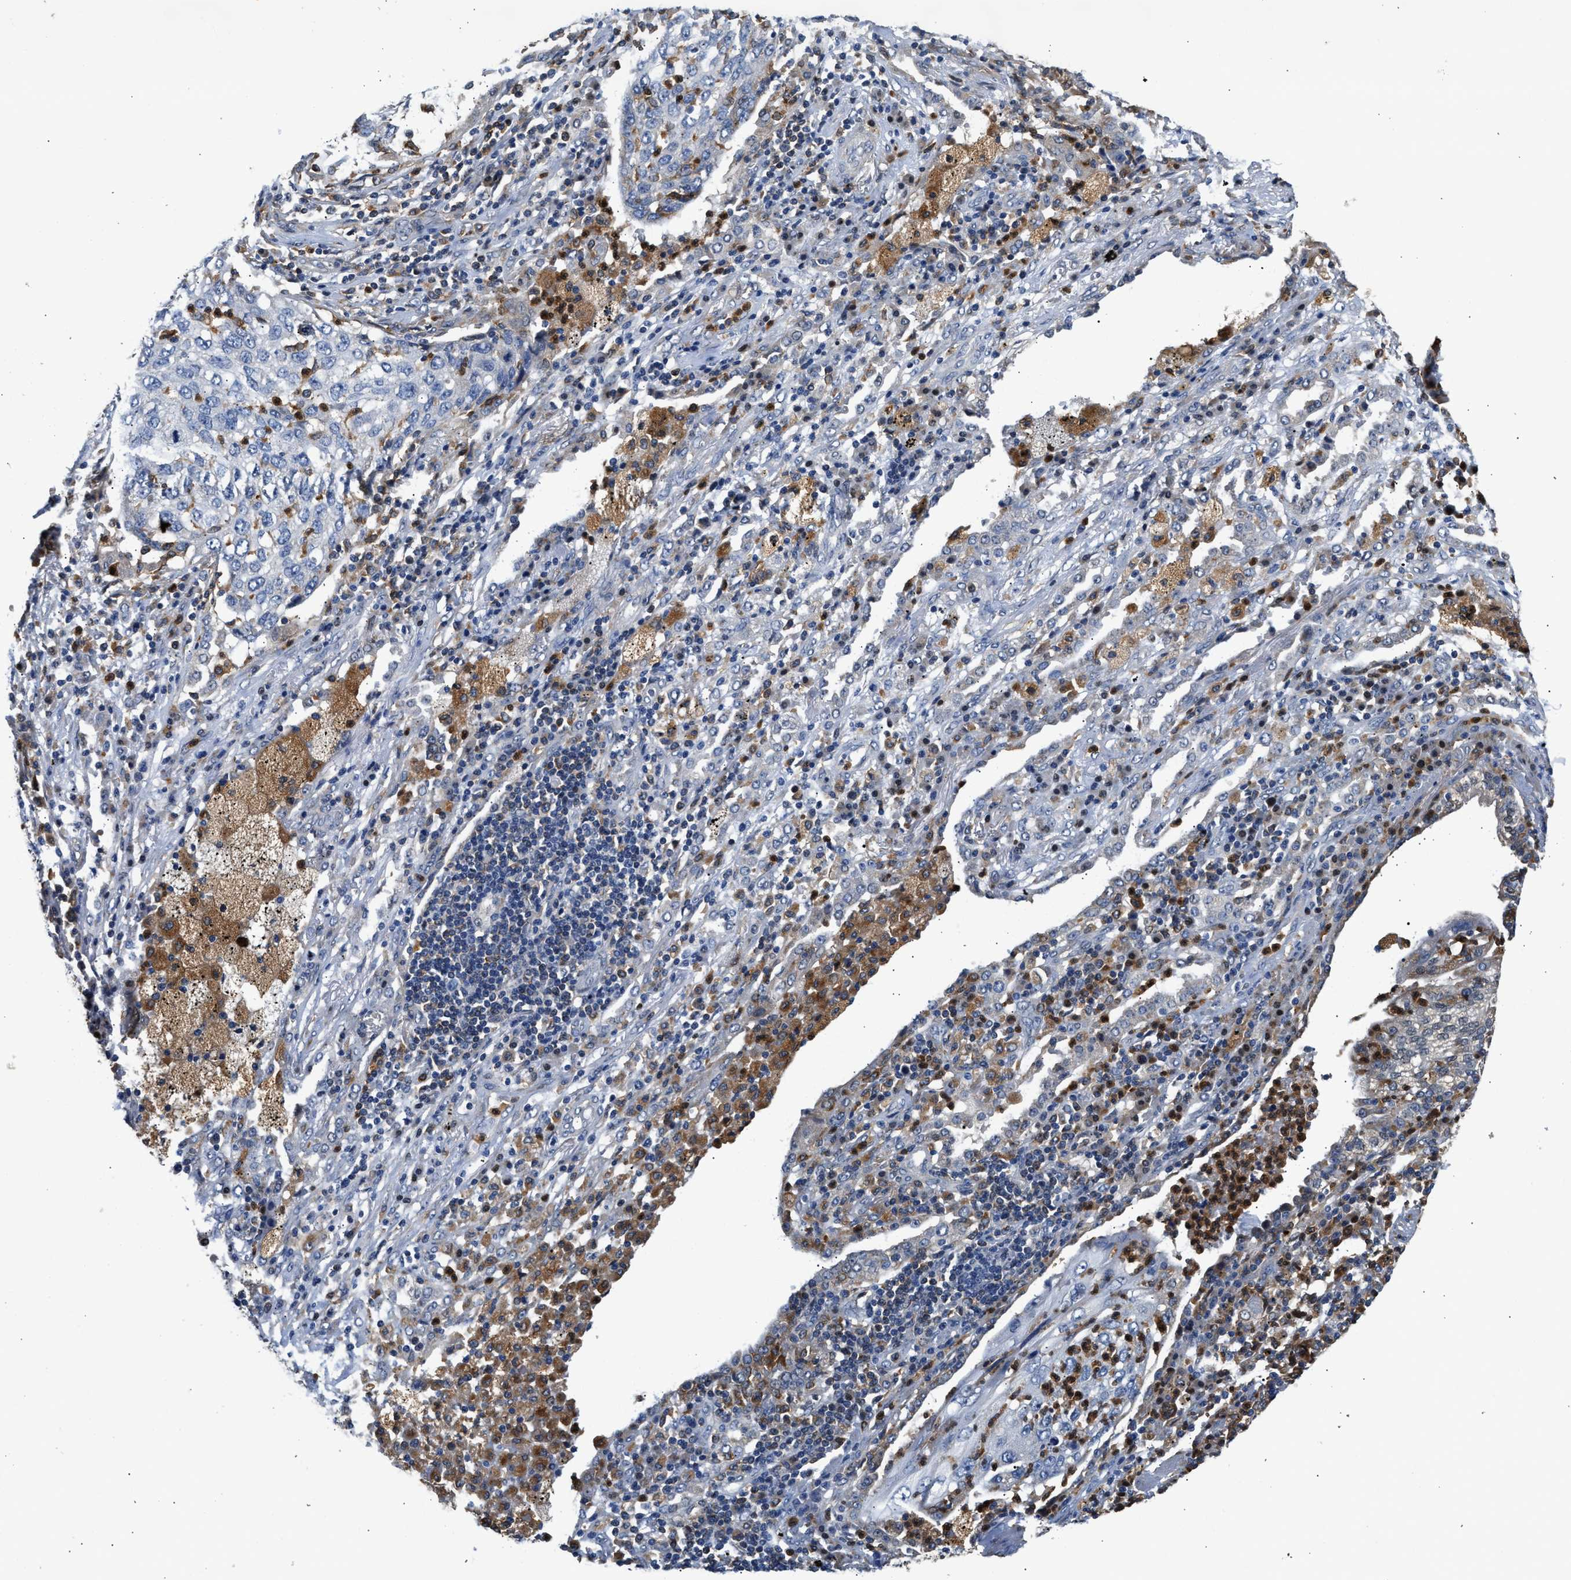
{"staining": {"intensity": "negative", "quantity": "none", "location": "none"}, "tissue": "lung cancer", "cell_type": "Tumor cells", "image_type": "cancer", "snomed": [{"axis": "morphology", "description": "Squamous cell carcinoma, NOS"}, {"axis": "topography", "description": "Lung"}], "caption": "DAB (3,3'-diaminobenzidine) immunohistochemical staining of human lung squamous cell carcinoma reveals no significant expression in tumor cells.", "gene": "RAB31", "patient": {"sex": "female", "age": 63}}